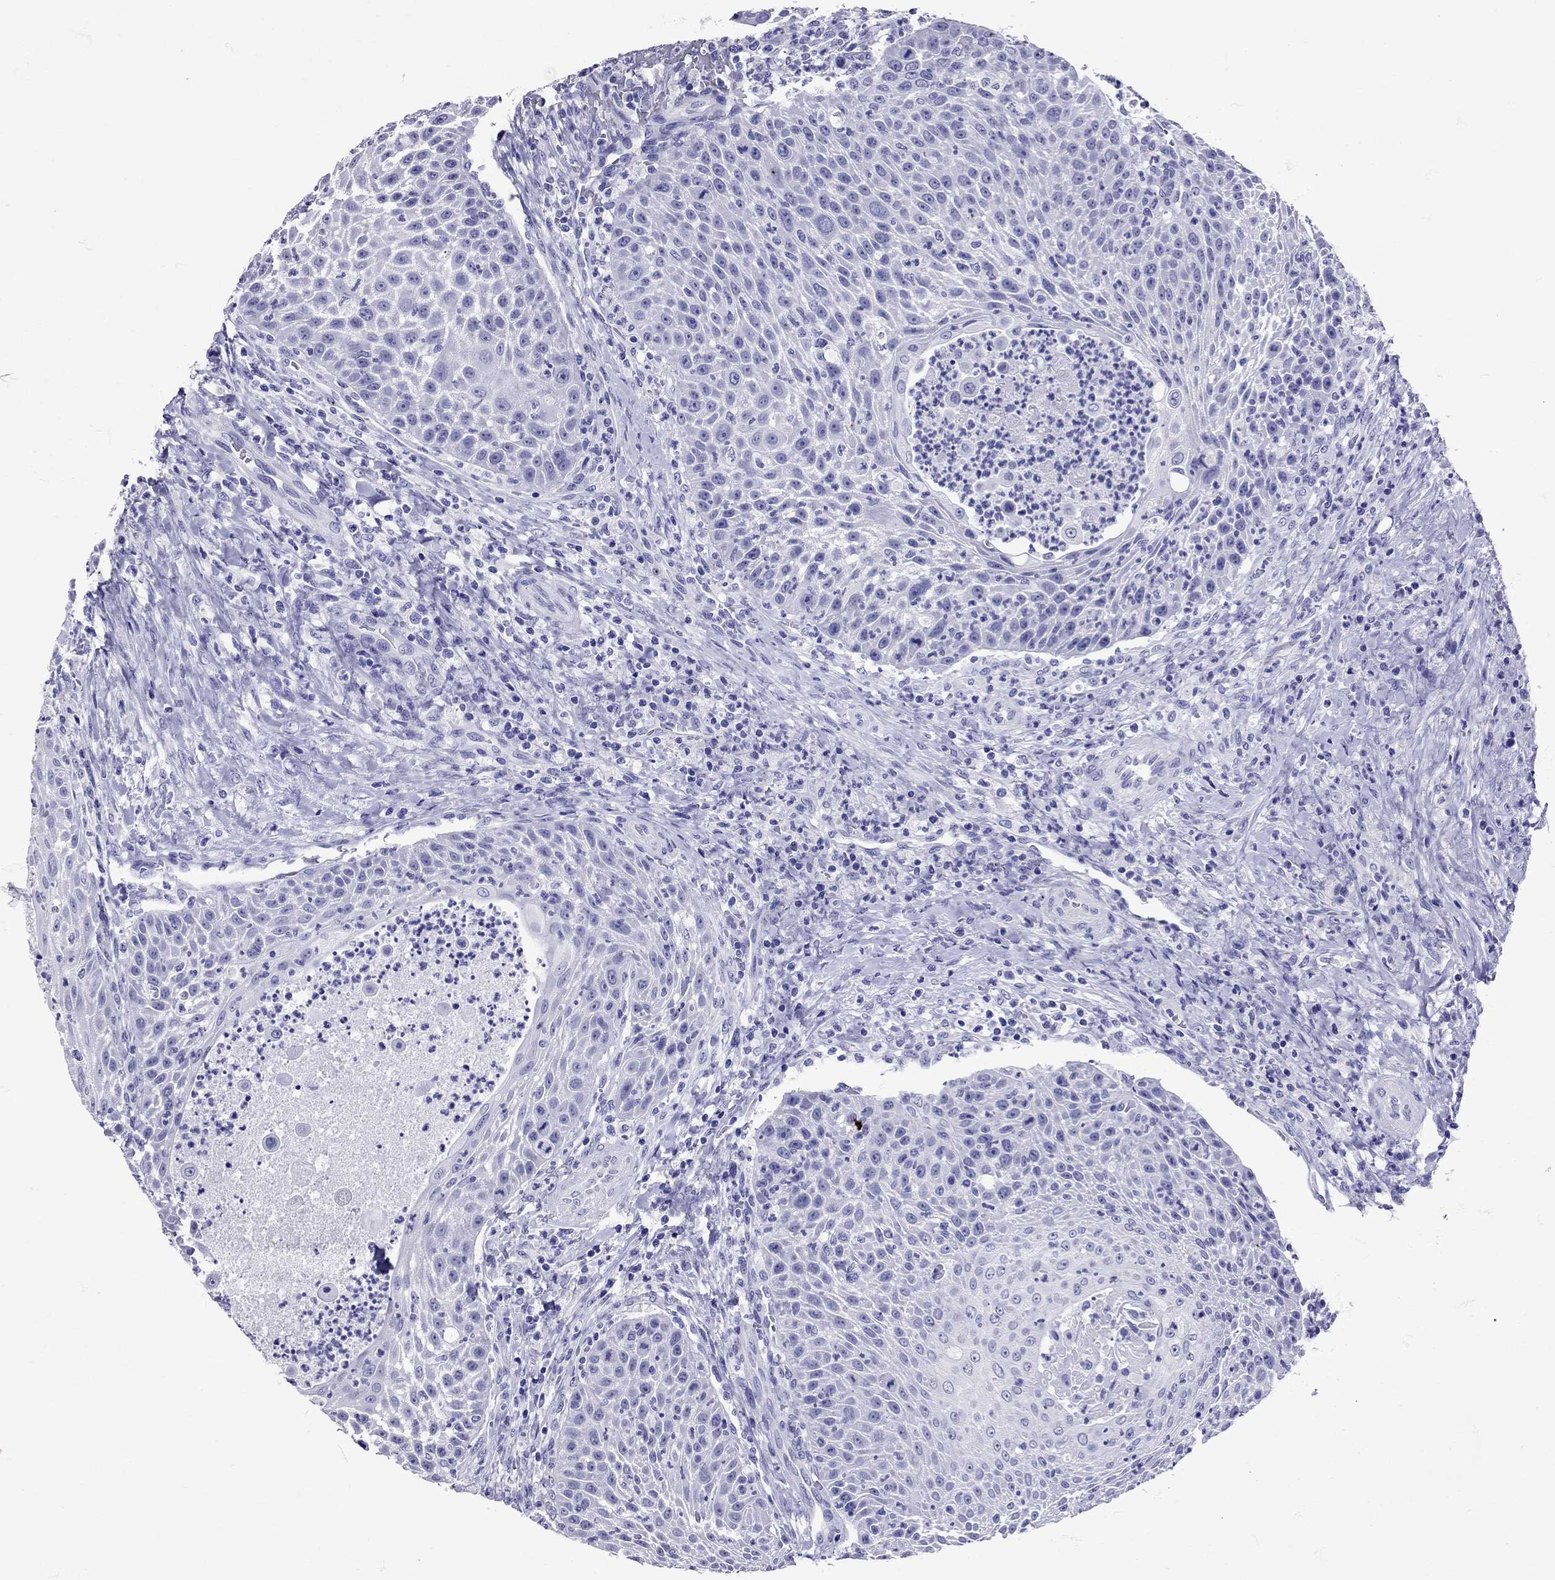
{"staining": {"intensity": "negative", "quantity": "none", "location": "none"}, "tissue": "head and neck cancer", "cell_type": "Tumor cells", "image_type": "cancer", "snomed": [{"axis": "morphology", "description": "Squamous cell carcinoma, NOS"}, {"axis": "topography", "description": "Head-Neck"}], "caption": "Tumor cells are negative for protein expression in human head and neck cancer.", "gene": "AVP", "patient": {"sex": "male", "age": 69}}